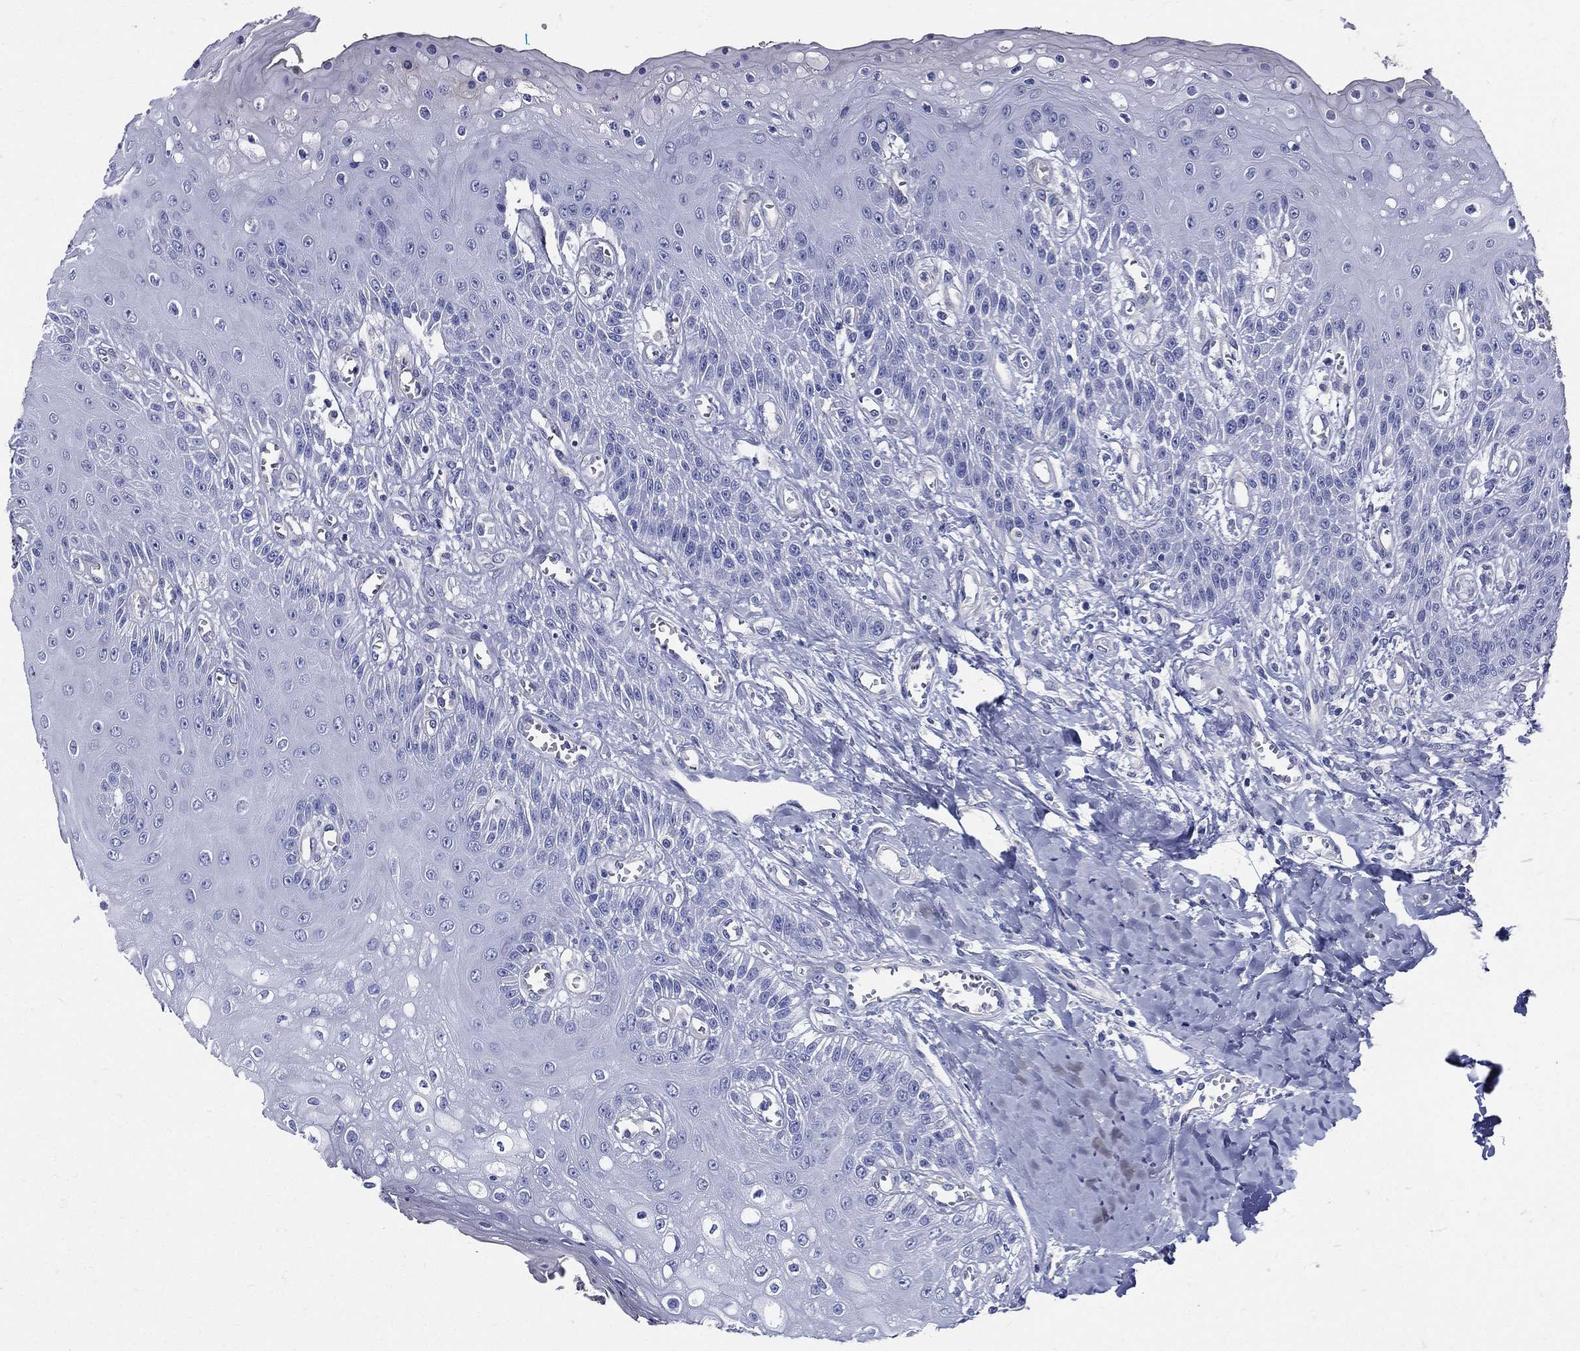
{"staining": {"intensity": "negative", "quantity": "none", "location": "none"}, "tissue": "oral mucosa", "cell_type": "Squamous epithelial cells", "image_type": "normal", "snomed": [{"axis": "morphology", "description": "Normal tissue, NOS"}, {"axis": "morphology", "description": "Squamous cell carcinoma, NOS"}, {"axis": "topography", "description": "Oral tissue"}, {"axis": "topography", "description": "Head-Neck"}], "caption": "Immunohistochemical staining of benign human oral mucosa displays no significant expression in squamous epithelial cells. The staining was performed using DAB to visualize the protein expression in brown, while the nuclei were stained in blue with hematoxylin (Magnification: 20x).", "gene": "DPYS", "patient": {"sex": "female", "age": 74}}